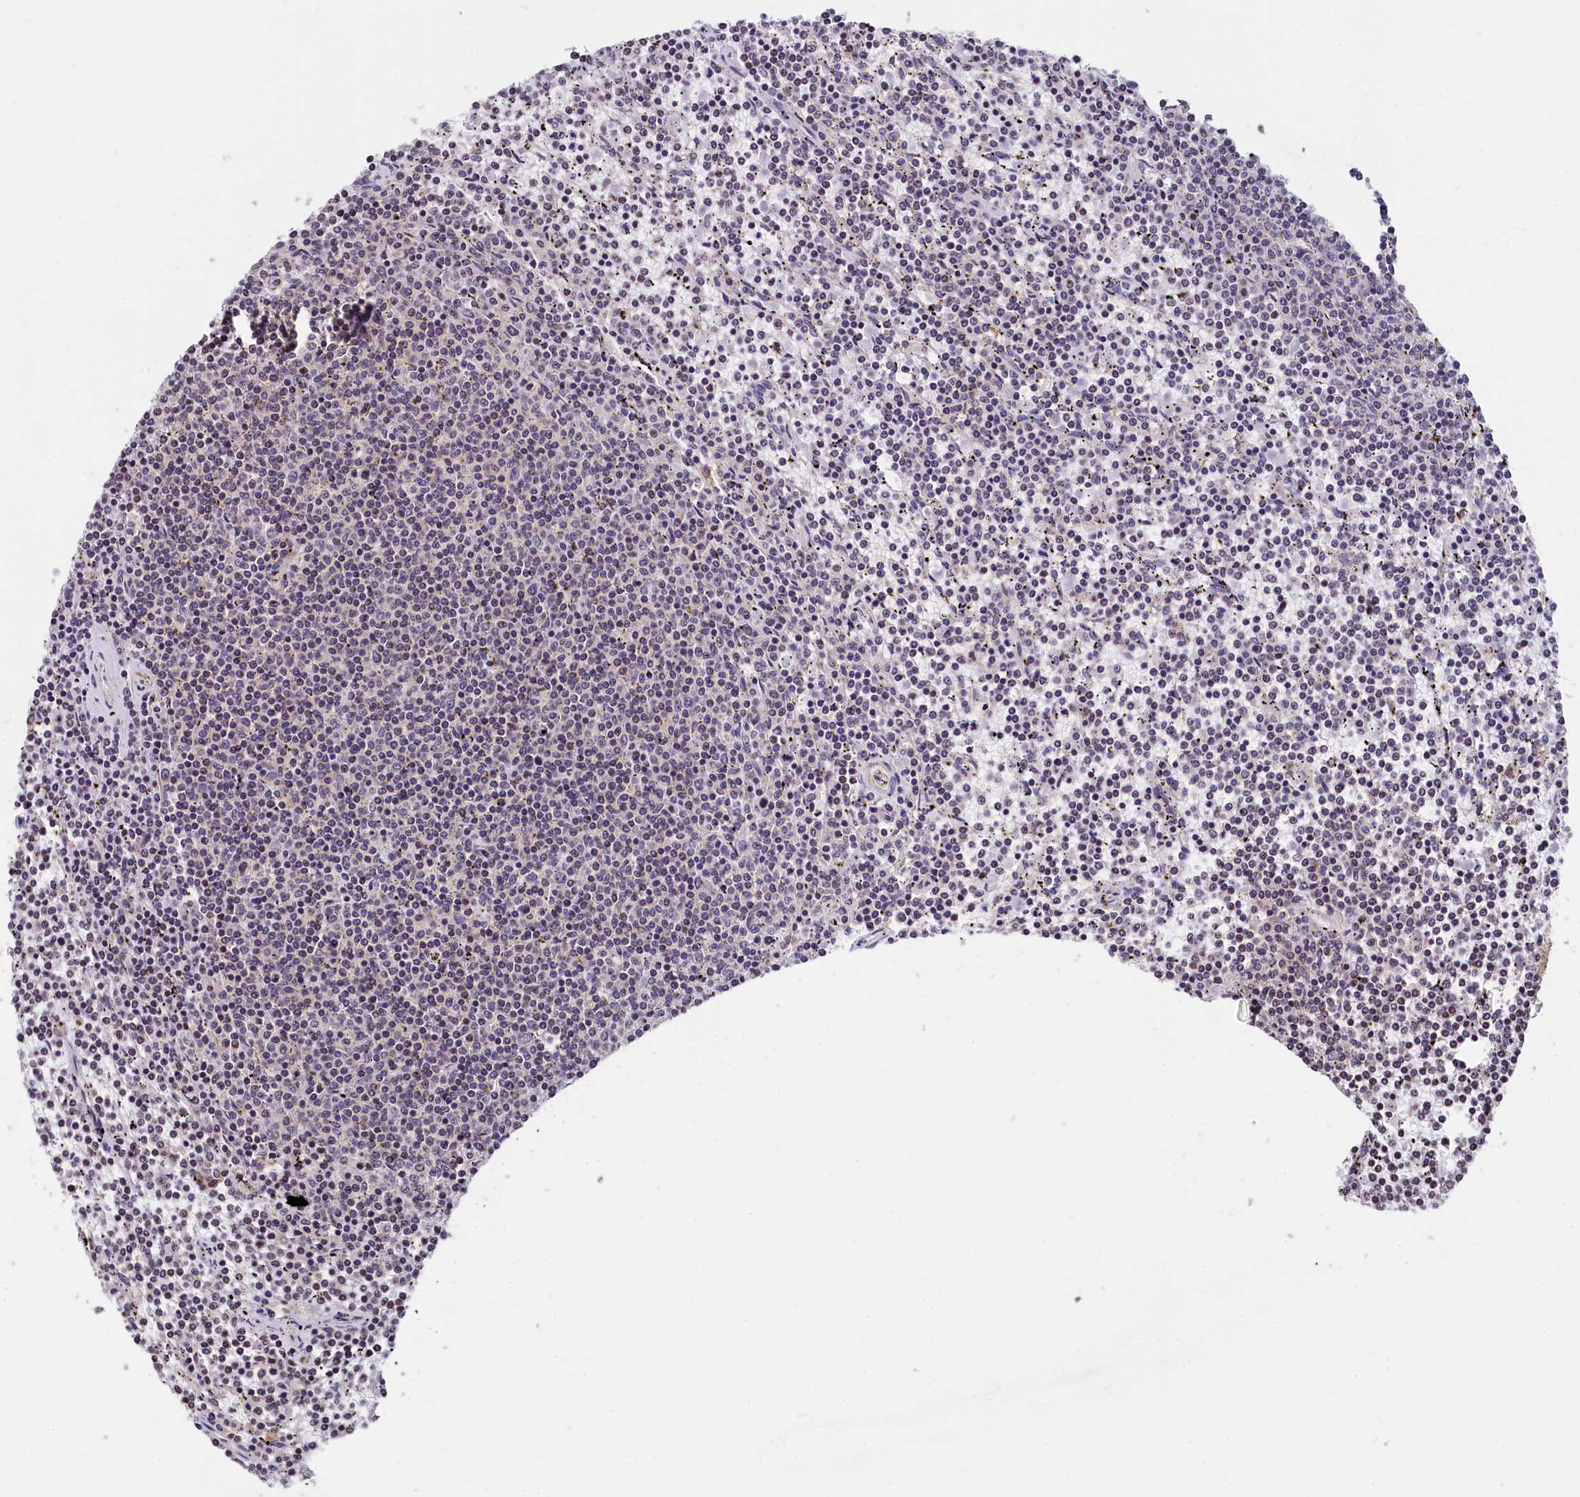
{"staining": {"intensity": "negative", "quantity": "none", "location": "none"}, "tissue": "lymphoma", "cell_type": "Tumor cells", "image_type": "cancer", "snomed": [{"axis": "morphology", "description": "Malignant lymphoma, non-Hodgkin's type, Low grade"}, {"axis": "topography", "description": "Spleen"}], "caption": "A photomicrograph of low-grade malignant lymphoma, non-Hodgkin's type stained for a protein reveals no brown staining in tumor cells.", "gene": "ZNF2", "patient": {"sex": "female", "age": 50}}